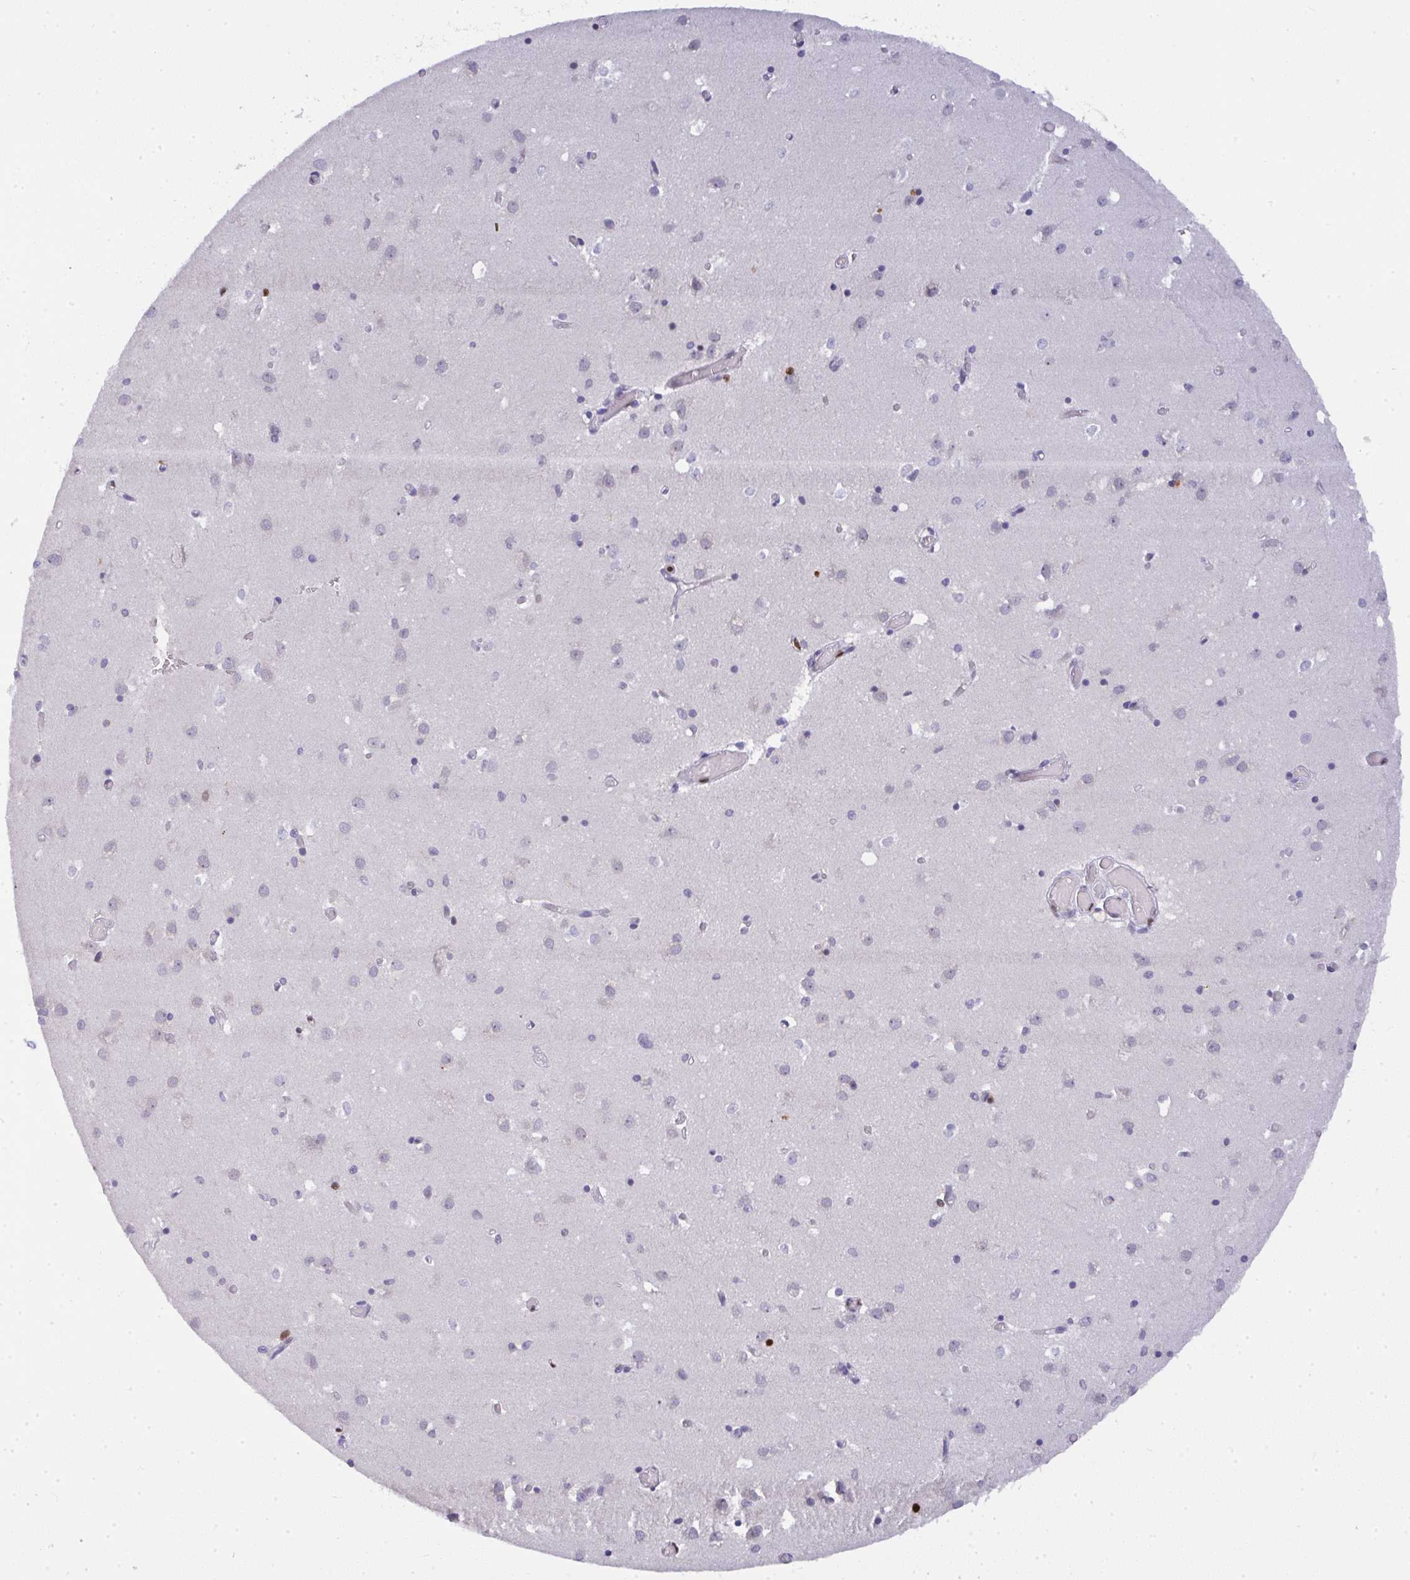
{"staining": {"intensity": "negative", "quantity": "none", "location": "none"}, "tissue": "caudate", "cell_type": "Glial cells", "image_type": "normal", "snomed": [{"axis": "morphology", "description": "Normal tissue, NOS"}, {"axis": "topography", "description": "Lateral ventricle wall"}], "caption": "There is no significant expression in glial cells of caudate. (Stains: DAB IHC with hematoxylin counter stain, Microscopy: brightfield microscopy at high magnification).", "gene": "BBX", "patient": {"sex": "male", "age": 70}}